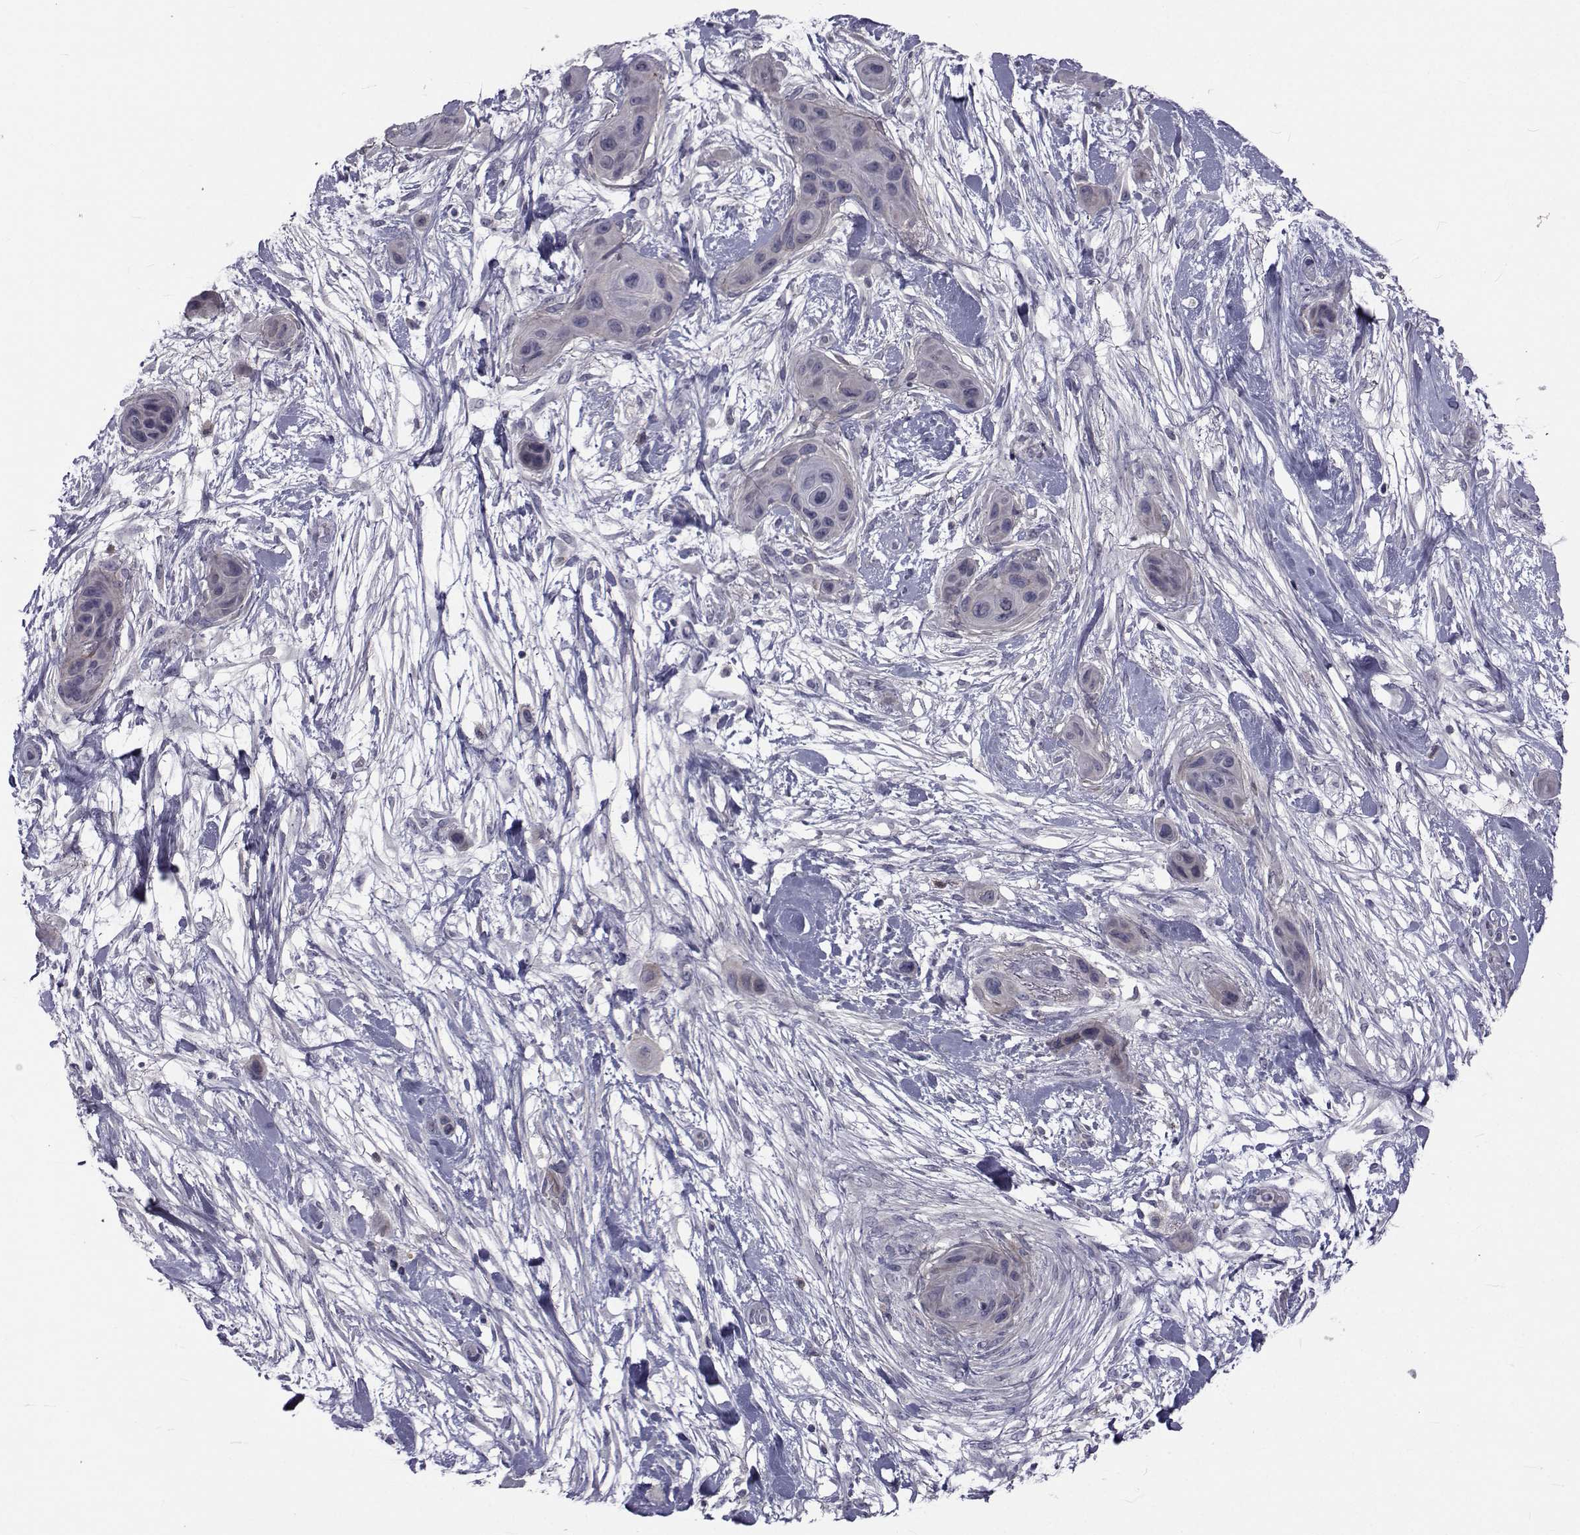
{"staining": {"intensity": "negative", "quantity": "none", "location": "none"}, "tissue": "skin cancer", "cell_type": "Tumor cells", "image_type": "cancer", "snomed": [{"axis": "morphology", "description": "Squamous cell carcinoma, NOS"}, {"axis": "topography", "description": "Skin"}], "caption": "Skin cancer was stained to show a protein in brown. There is no significant staining in tumor cells.", "gene": "SLC30A10", "patient": {"sex": "male", "age": 79}}